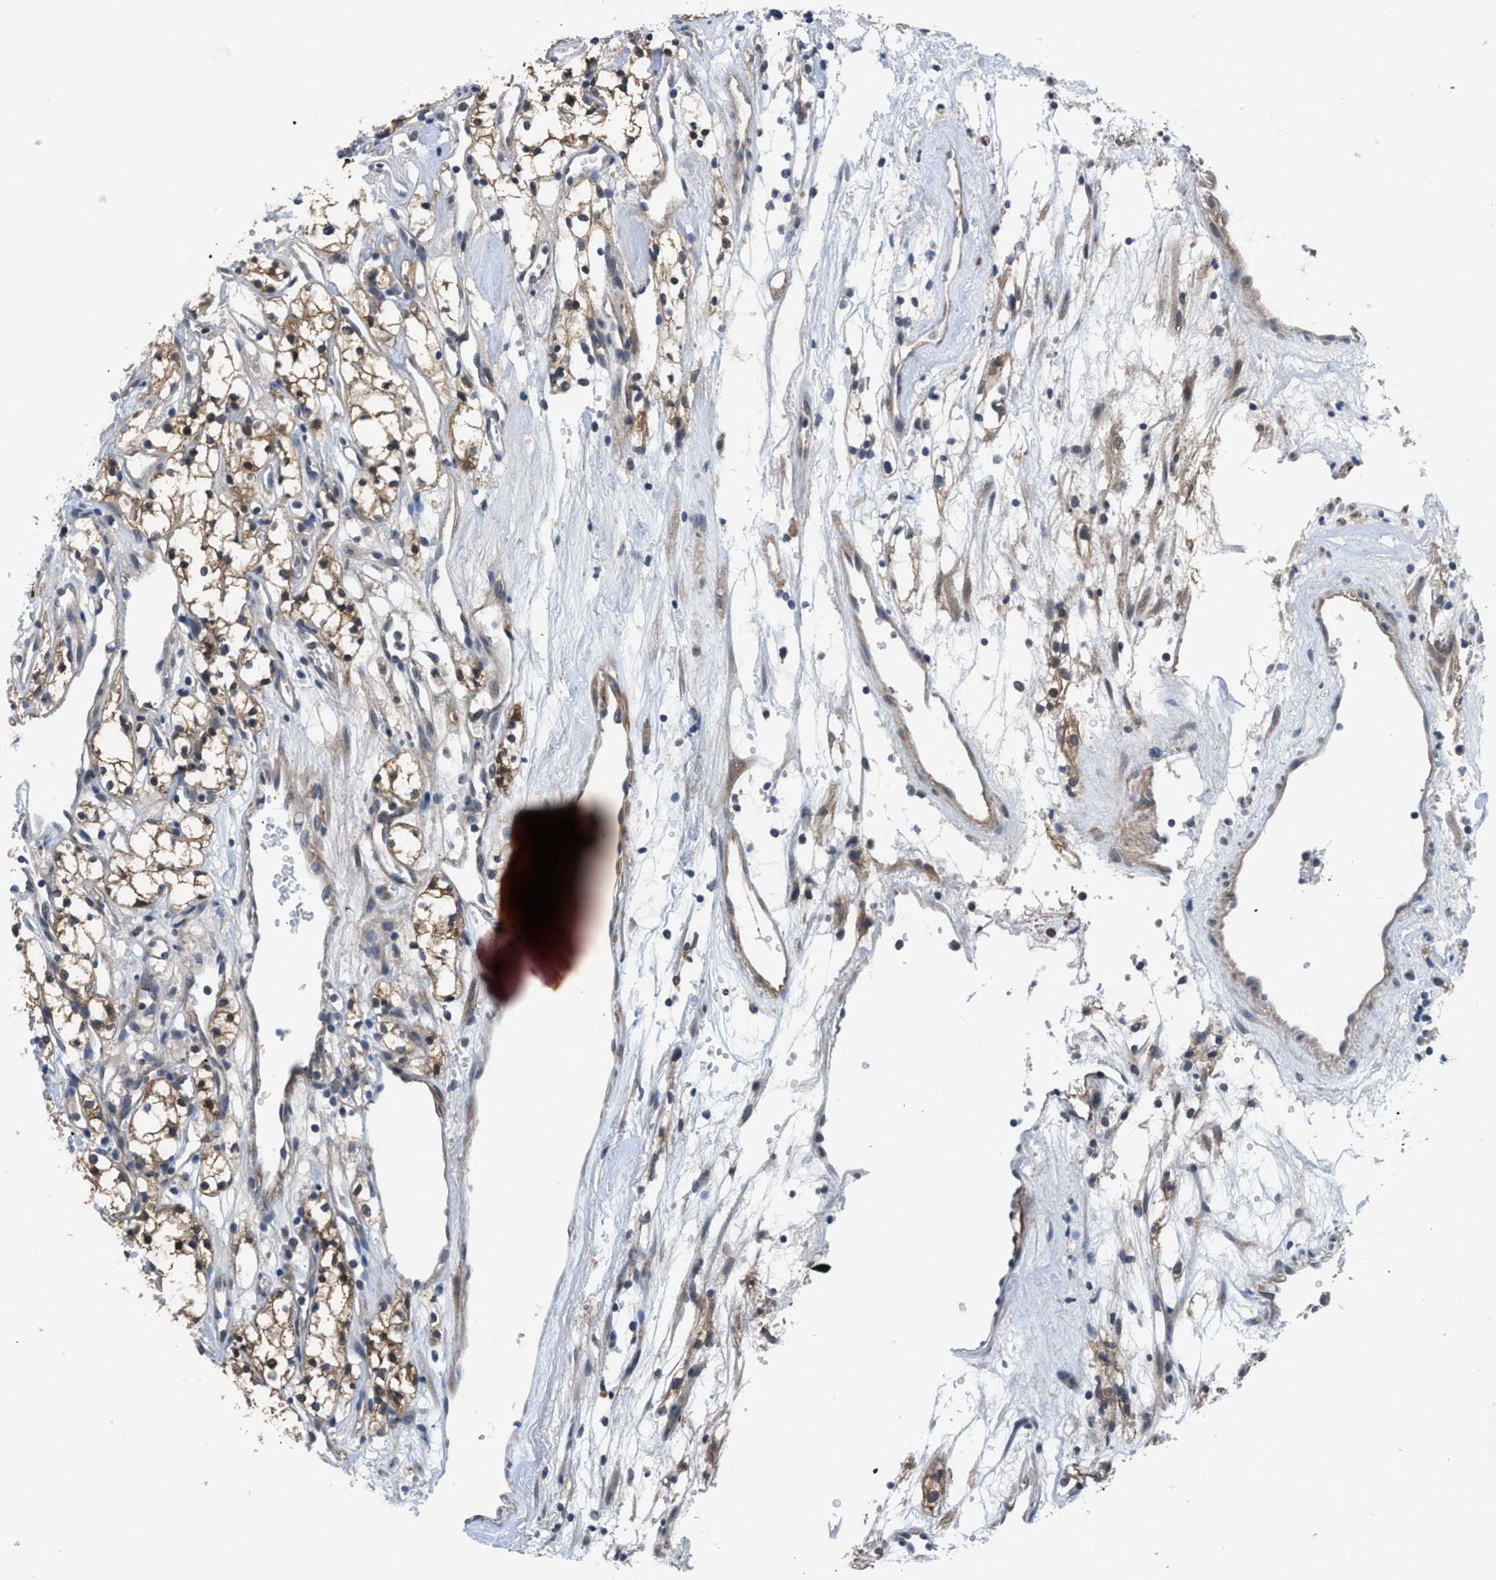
{"staining": {"intensity": "moderate", "quantity": "25%-75%", "location": "cytoplasmic/membranous"}, "tissue": "renal cancer", "cell_type": "Tumor cells", "image_type": "cancer", "snomed": [{"axis": "morphology", "description": "Adenocarcinoma, NOS"}, {"axis": "topography", "description": "Kidney"}], "caption": "The immunohistochemical stain shows moderate cytoplasmic/membranous staining in tumor cells of adenocarcinoma (renal) tissue.", "gene": "PANX1", "patient": {"sex": "male", "age": 59}}